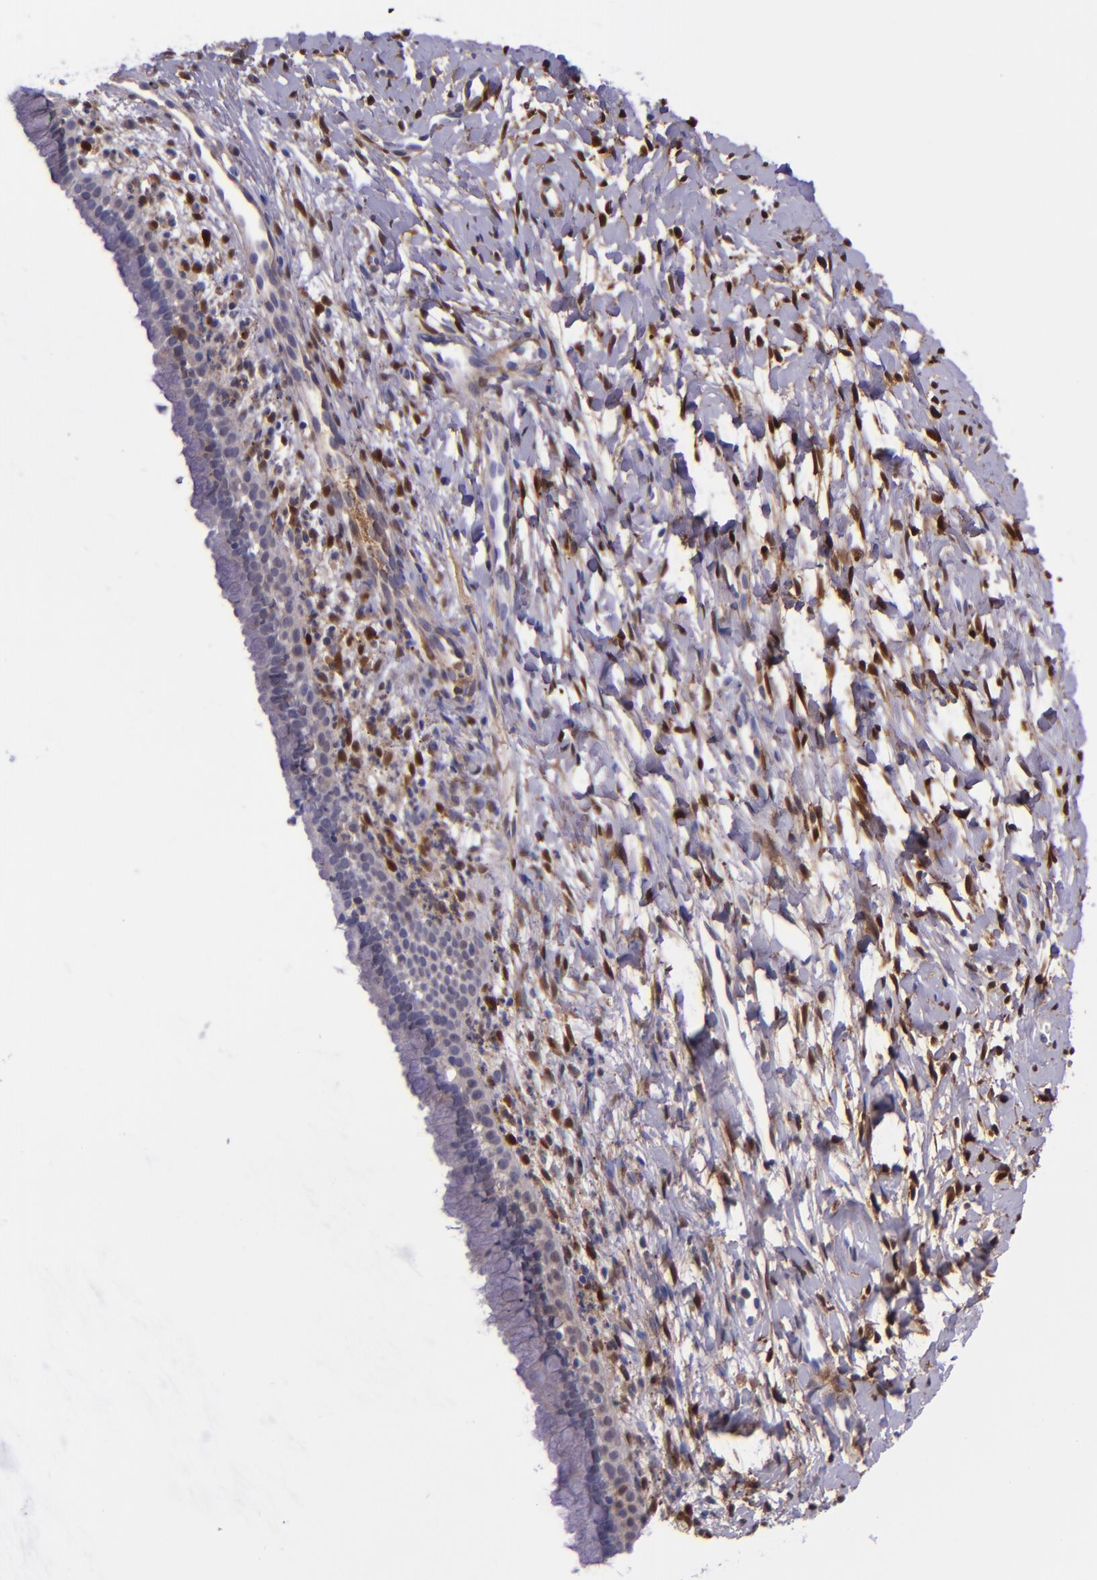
{"staining": {"intensity": "negative", "quantity": "none", "location": "none"}, "tissue": "cervix", "cell_type": "Glandular cells", "image_type": "normal", "snomed": [{"axis": "morphology", "description": "Normal tissue, NOS"}, {"axis": "topography", "description": "Cervix"}], "caption": "Glandular cells are negative for brown protein staining in unremarkable cervix. The staining is performed using DAB (3,3'-diaminobenzidine) brown chromogen with nuclei counter-stained in using hematoxylin.", "gene": "LGALS1", "patient": {"sex": "female", "age": 46}}